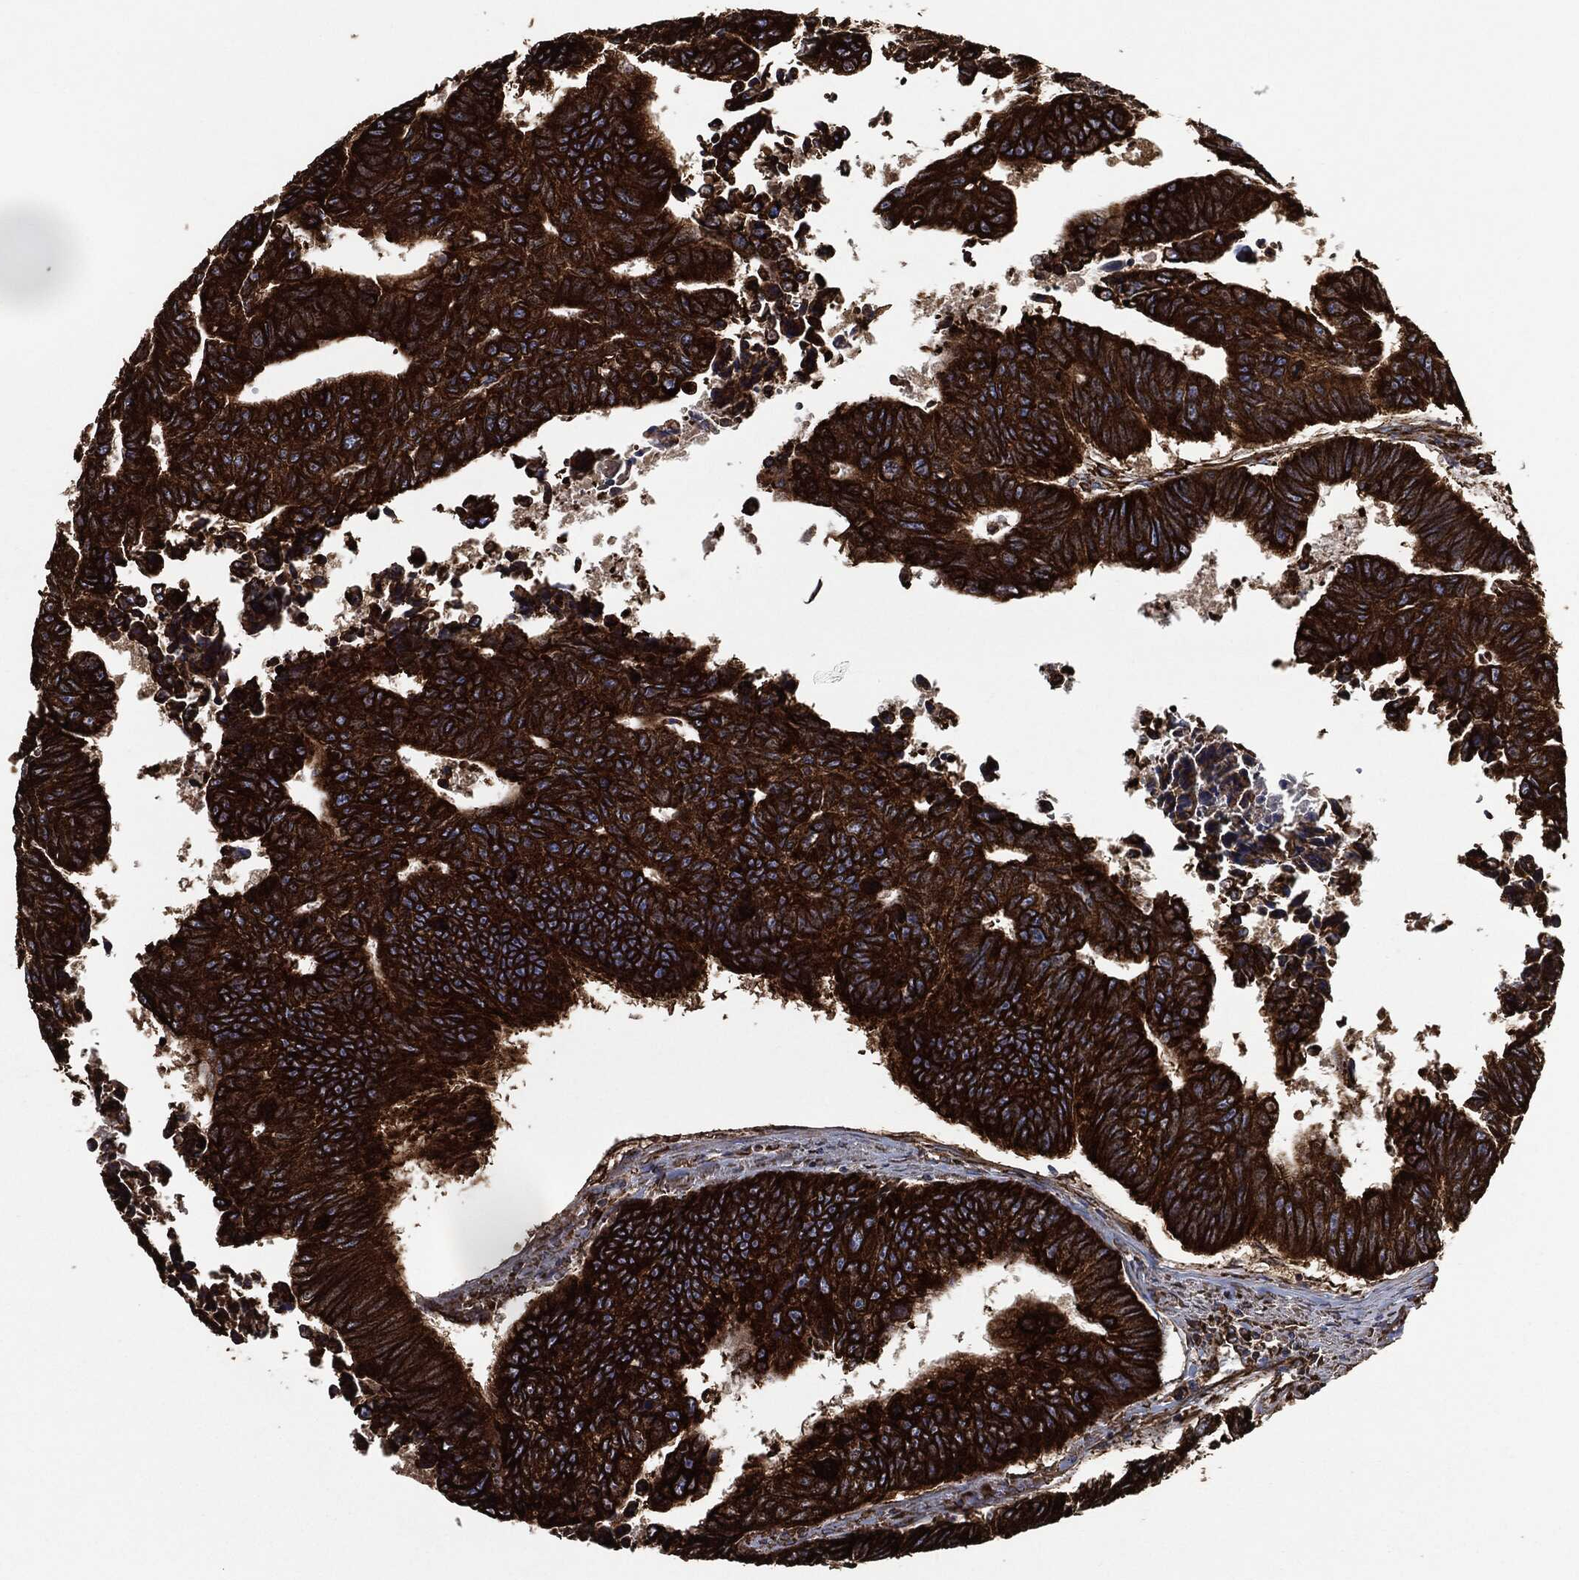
{"staining": {"intensity": "strong", "quantity": ">75%", "location": "cytoplasmic/membranous"}, "tissue": "colorectal cancer", "cell_type": "Tumor cells", "image_type": "cancer", "snomed": [{"axis": "morphology", "description": "Adenocarcinoma, NOS"}, {"axis": "topography", "description": "Rectum"}], "caption": "Immunohistochemical staining of colorectal cancer exhibits high levels of strong cytoplasmic/membranous positivity in about >75% of tumor cells.", "gene": "AMFR", "patient": {"sex": "female", "age": 85}}